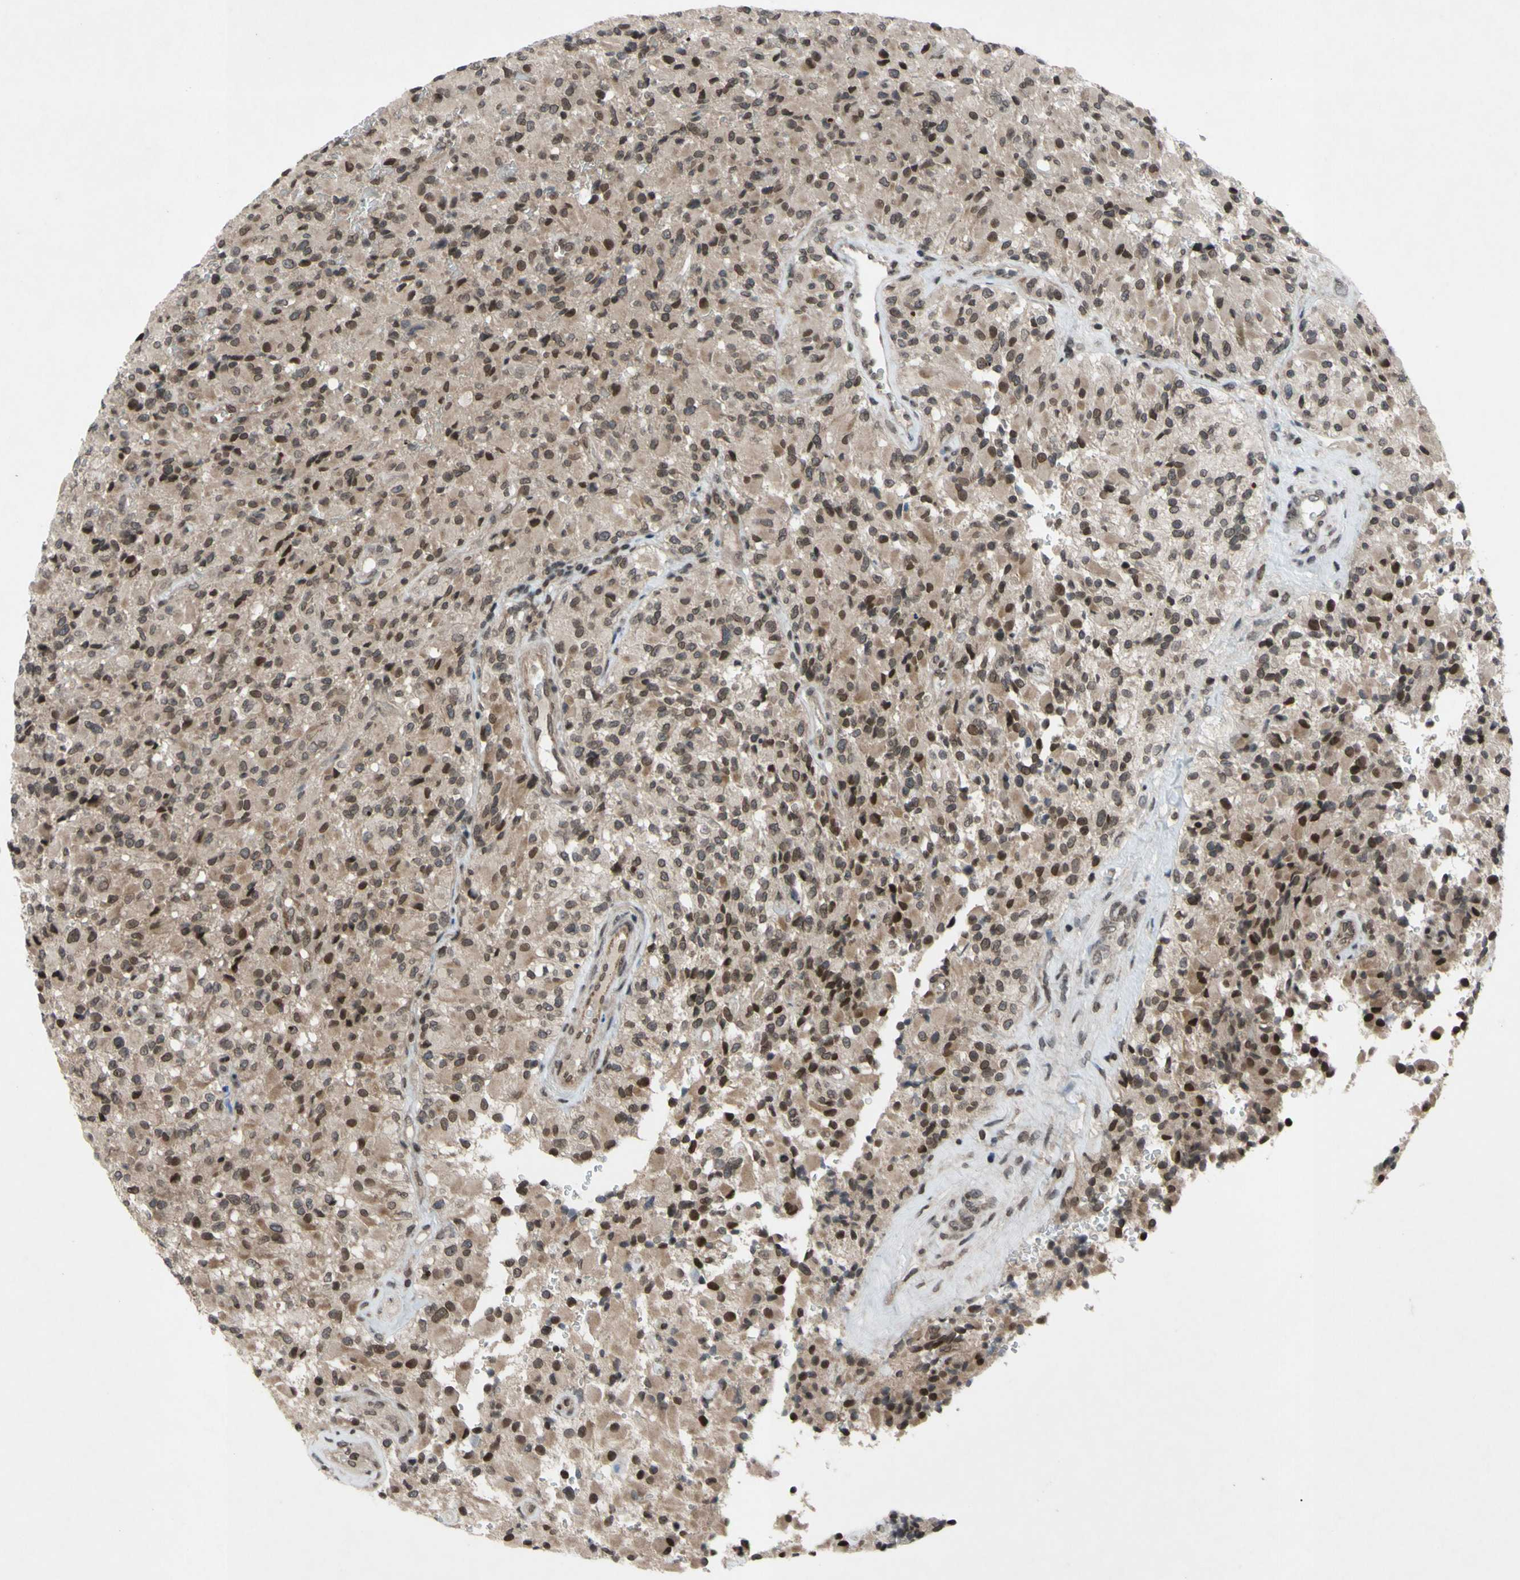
{"staining": {"intensity": "moderate", "quantity": ">75%", "location": "cytoplasmic/membranous,nuclear"}, "tissue": "glioma", "cell_type": "Tumor cells", "image_type": "cancer", "snomed": [{"axis": "morphology", "description": "Glioma, malignant, High grade"}, {"axis": "topography", "description": "Brain"}], "caption": "IHC micrograph of high-grade glioma (malignant) stained for a protein (brown), which reveals medium levels of moderate cytoplasmic/membranous and nuclear positivity in about >75% of tumor cells.", "gene": "XPO1", "patient": {"sex": "male", "age": 71}}